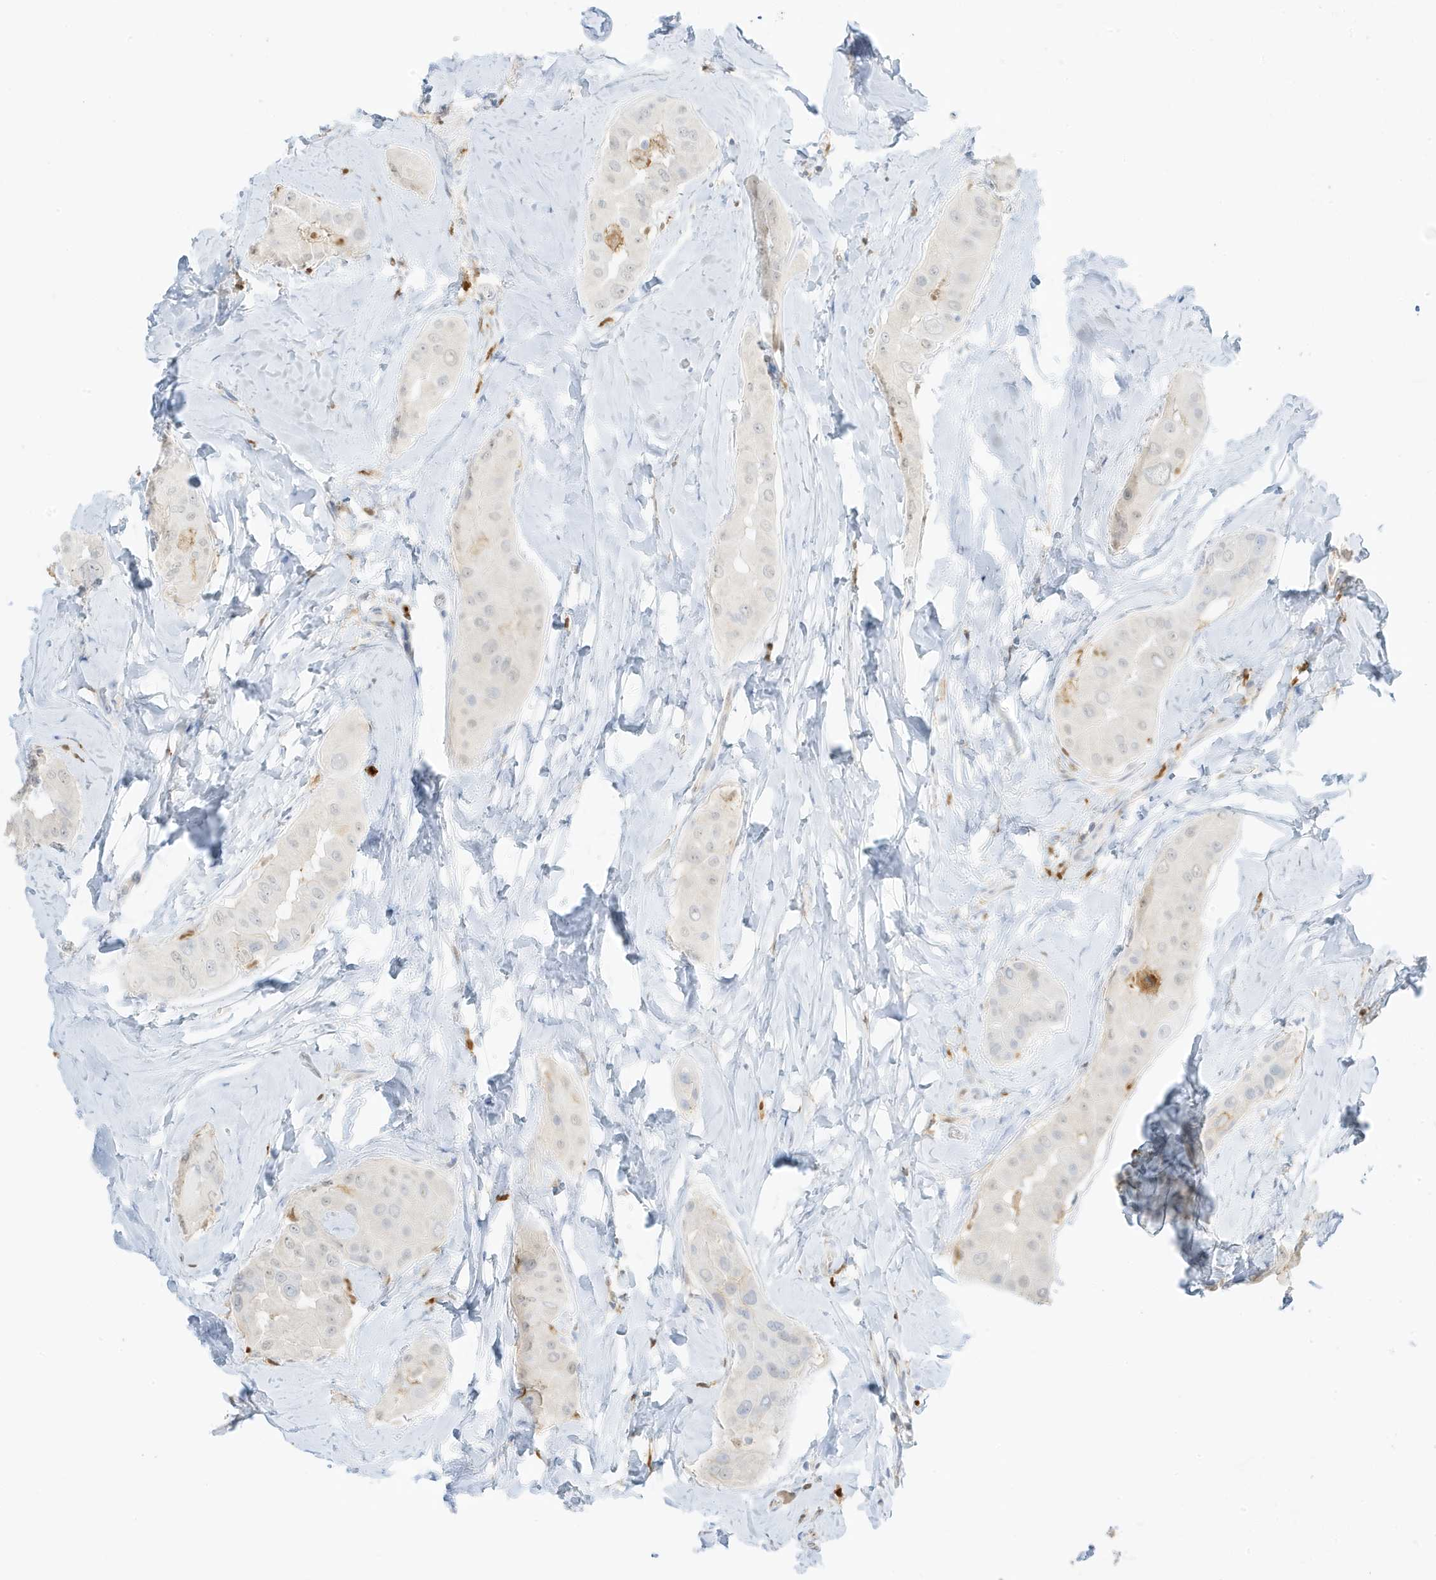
{"staining": {"intensity": "negative", "quantity": "none", "location": "none"}, "tissue": "thyroid cancer", "cell_type": "Tumor cells", "image_type": "cancer", "snomed": [{"axis": "morphology", "description": "Papillary adenocarcinoma, NOS"}, {"axis": "topography", "description": "Thyroid gland"}], "caption": "A high-resolution image shows immunohistochemistry staining of thyroid papillary adenocarcinoma, which shows no significant staining in tumor cells. Nuclei are stained in blue.", "gene": "GCA", "patient": {"sex": "male", "age": 33}}